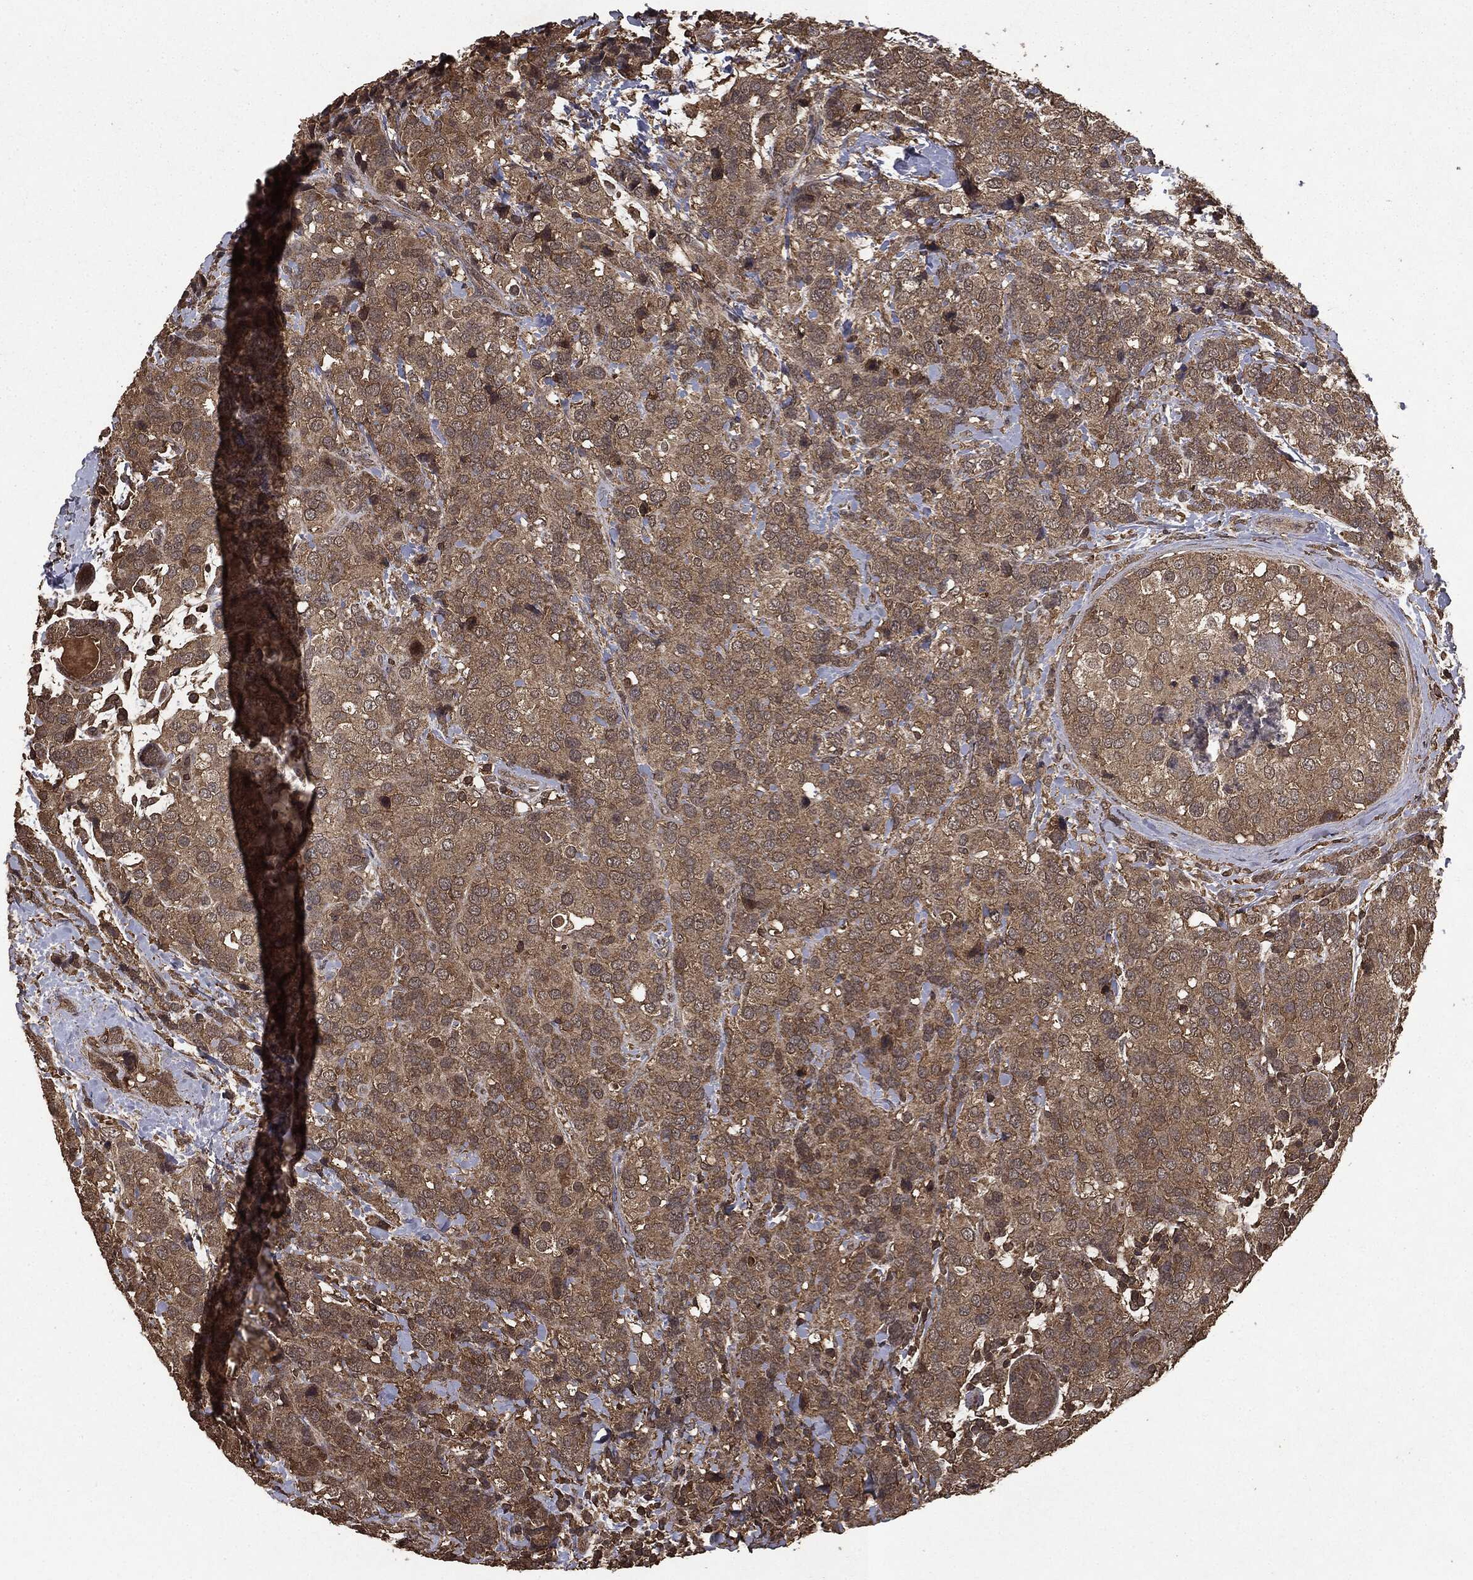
{"staining": {"intensity": "moderate", "quantity": ">75%", "location": "cytoplasmic/membranous"}, "tissue": "breast cancer", "cell_type": "Tumor cells", "image_type": "cancer", "snomed": [{"axis": "morphology", "description": "Lobular carcinoma"}, {"axis": "topography", "description": "Breast"}], "caption": "Protein staining displays moderate cytoplasmic/membranous positivity in about >75% of tumor cells in lobular carcinoma (breast).", "gene": "NME1", "patient": {"sex": "female", "age": 59}}